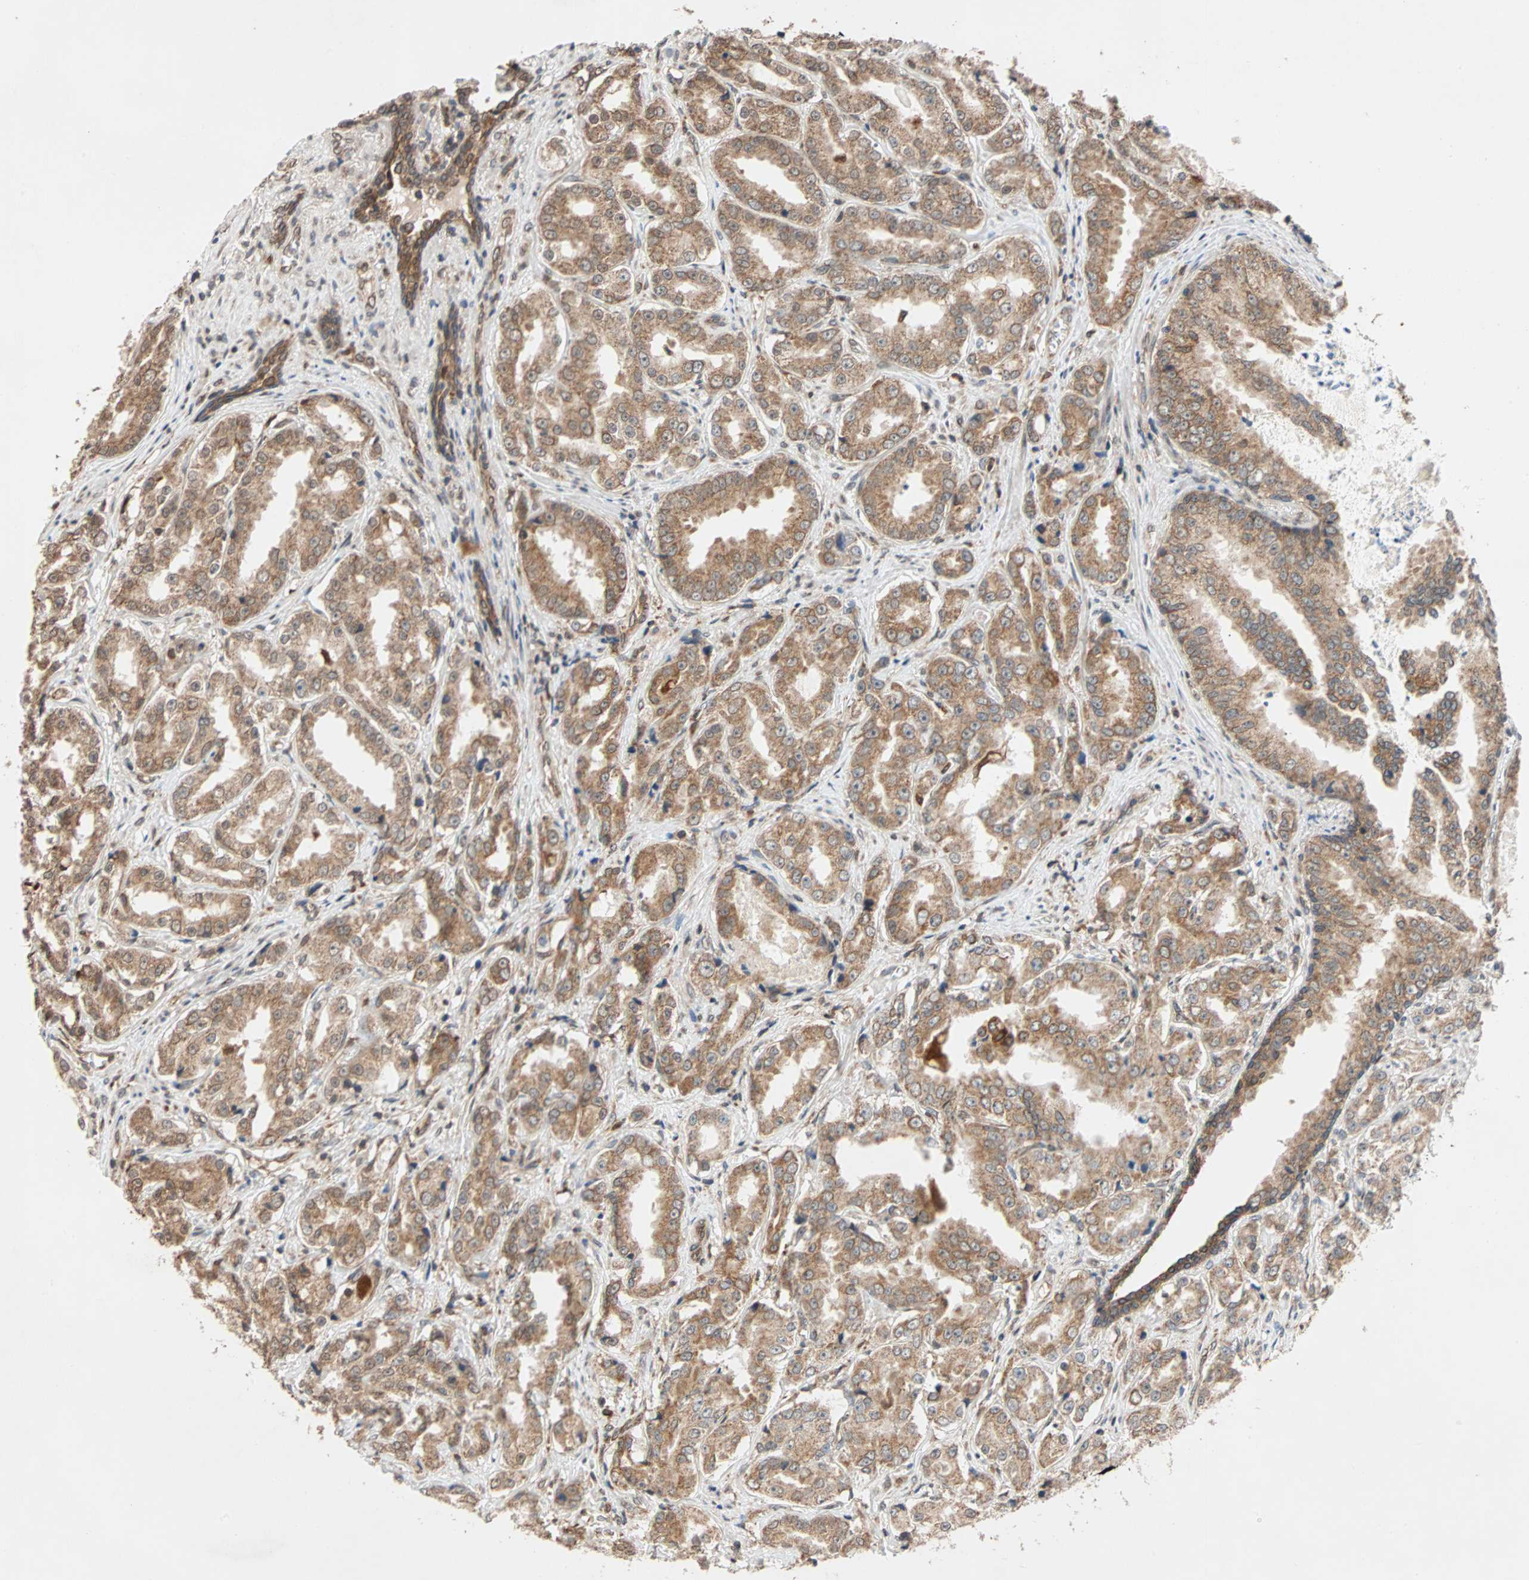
{"staining": {"intensity": "moderate", "quantity": ">75%", "location": "cytoplasmic/membranous"}, "tissue": "prostate cancer", "cell_type": "Tumor cells", "image_type": "cancer", "snomed": [{"axis": "morphology", "description": "Adenocarcinoma, High grade"}, {"axis": "topography", "description": "Prostate"}], "caption": "There is medium levels of moderate cytoplasmic/membranous expression in tumor cells of prostate cancer, as demonstrated by immunohistochemical staining (brown color).", "gene": "AUP1", "patient": {"sex": "male", "age": 73}}